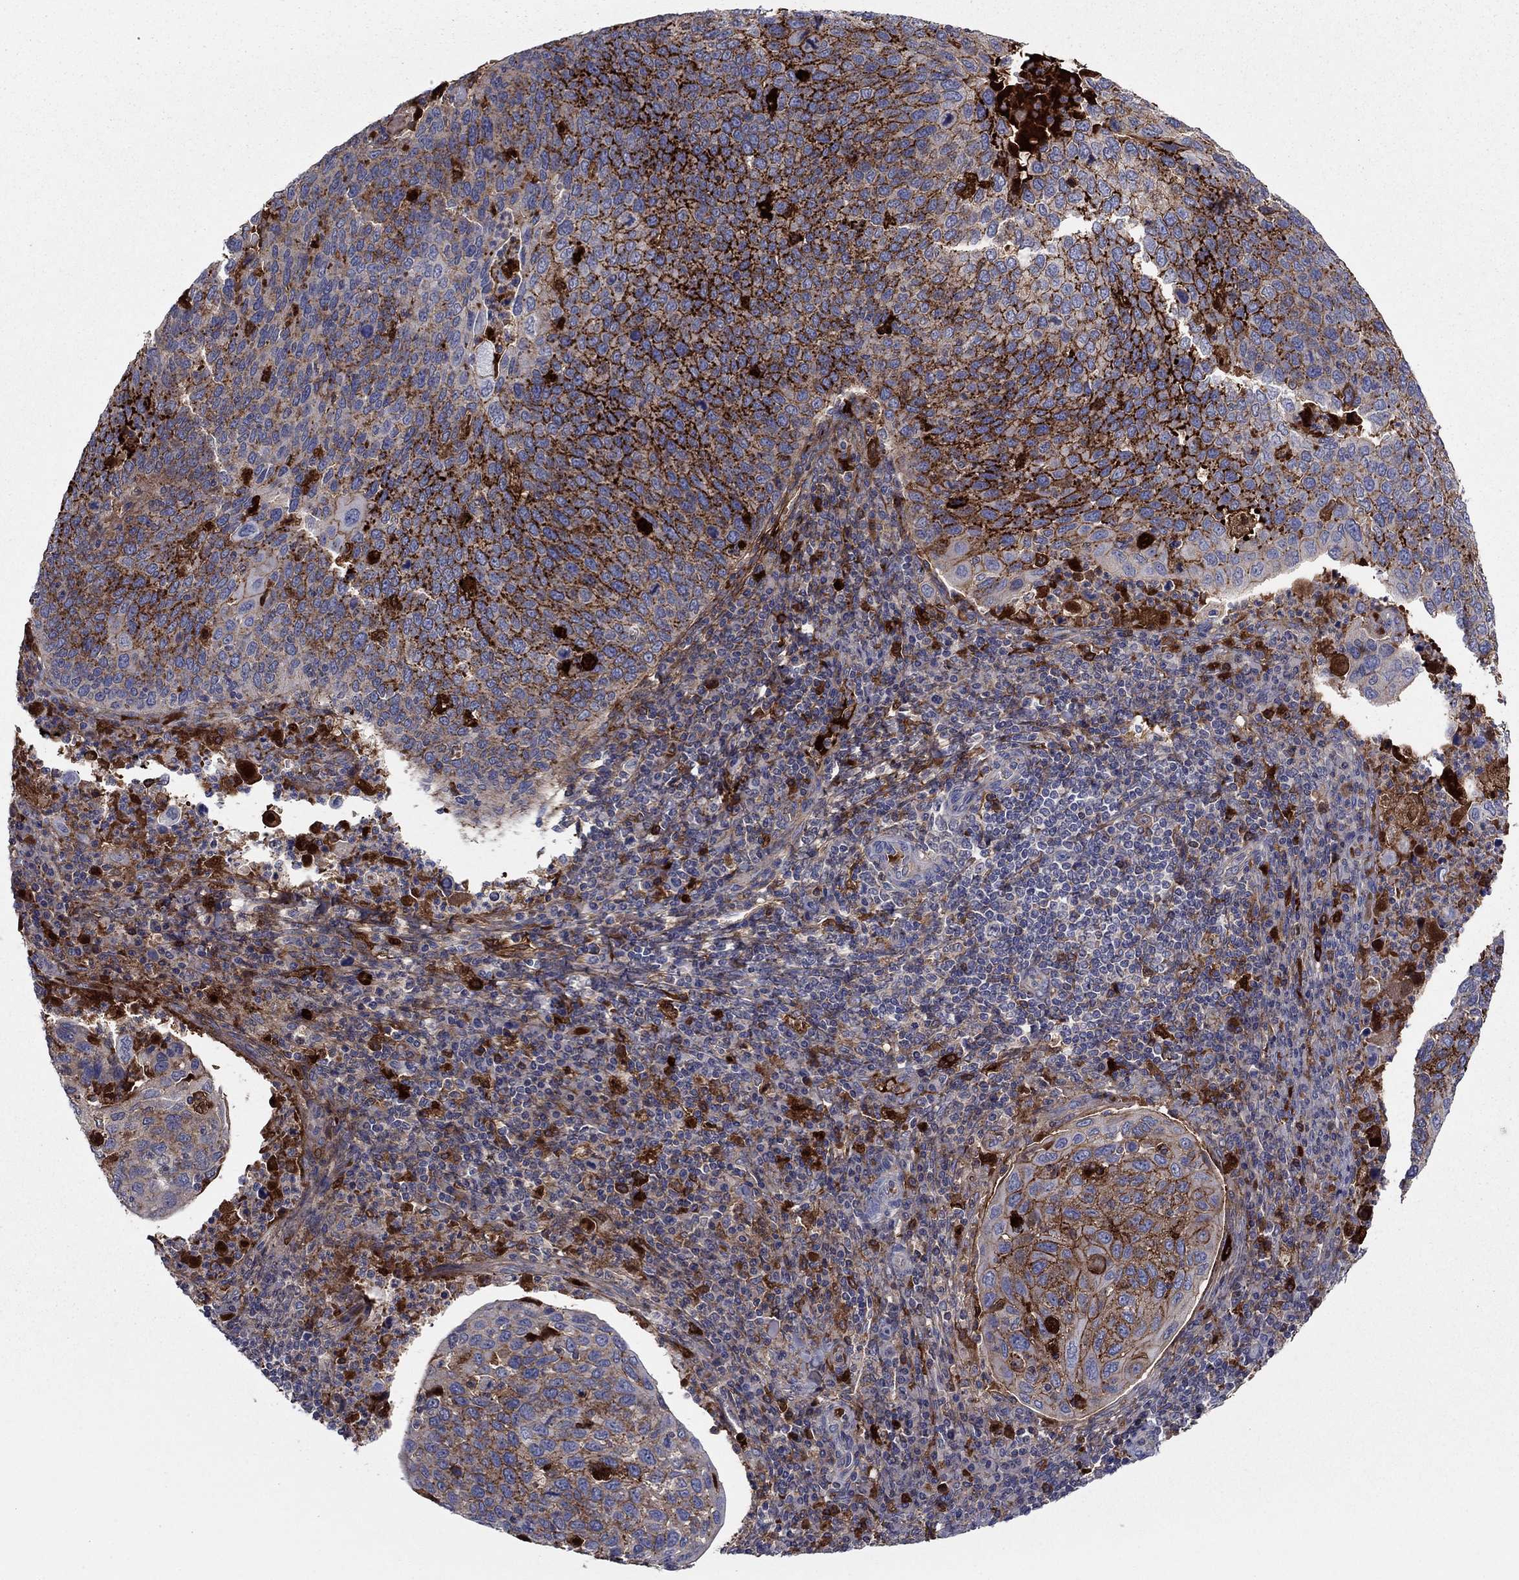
{"staining": {"intensity": "strong", "quantity": "25%-75%", "location": "cytoplasmic/membranous"}, "tissue": "cervical cancer", "cell_type": "Tumor cells", "image_type": "cancer", "snomed": [{"axis": "morphology", "description": "Squamous cell carcinoma, NOS"}, {"axis": "topography", "description": "Cervix"}], "caption": "Human cervical cancer (squamous cell carcinoma) stained for a protein (brown) shows strong cytoplasmic/membranous positive positivity in approximately 25%-75% of tumor cells.", "gene": "HPX", "patient": {"sex": "female", "age": 54}}